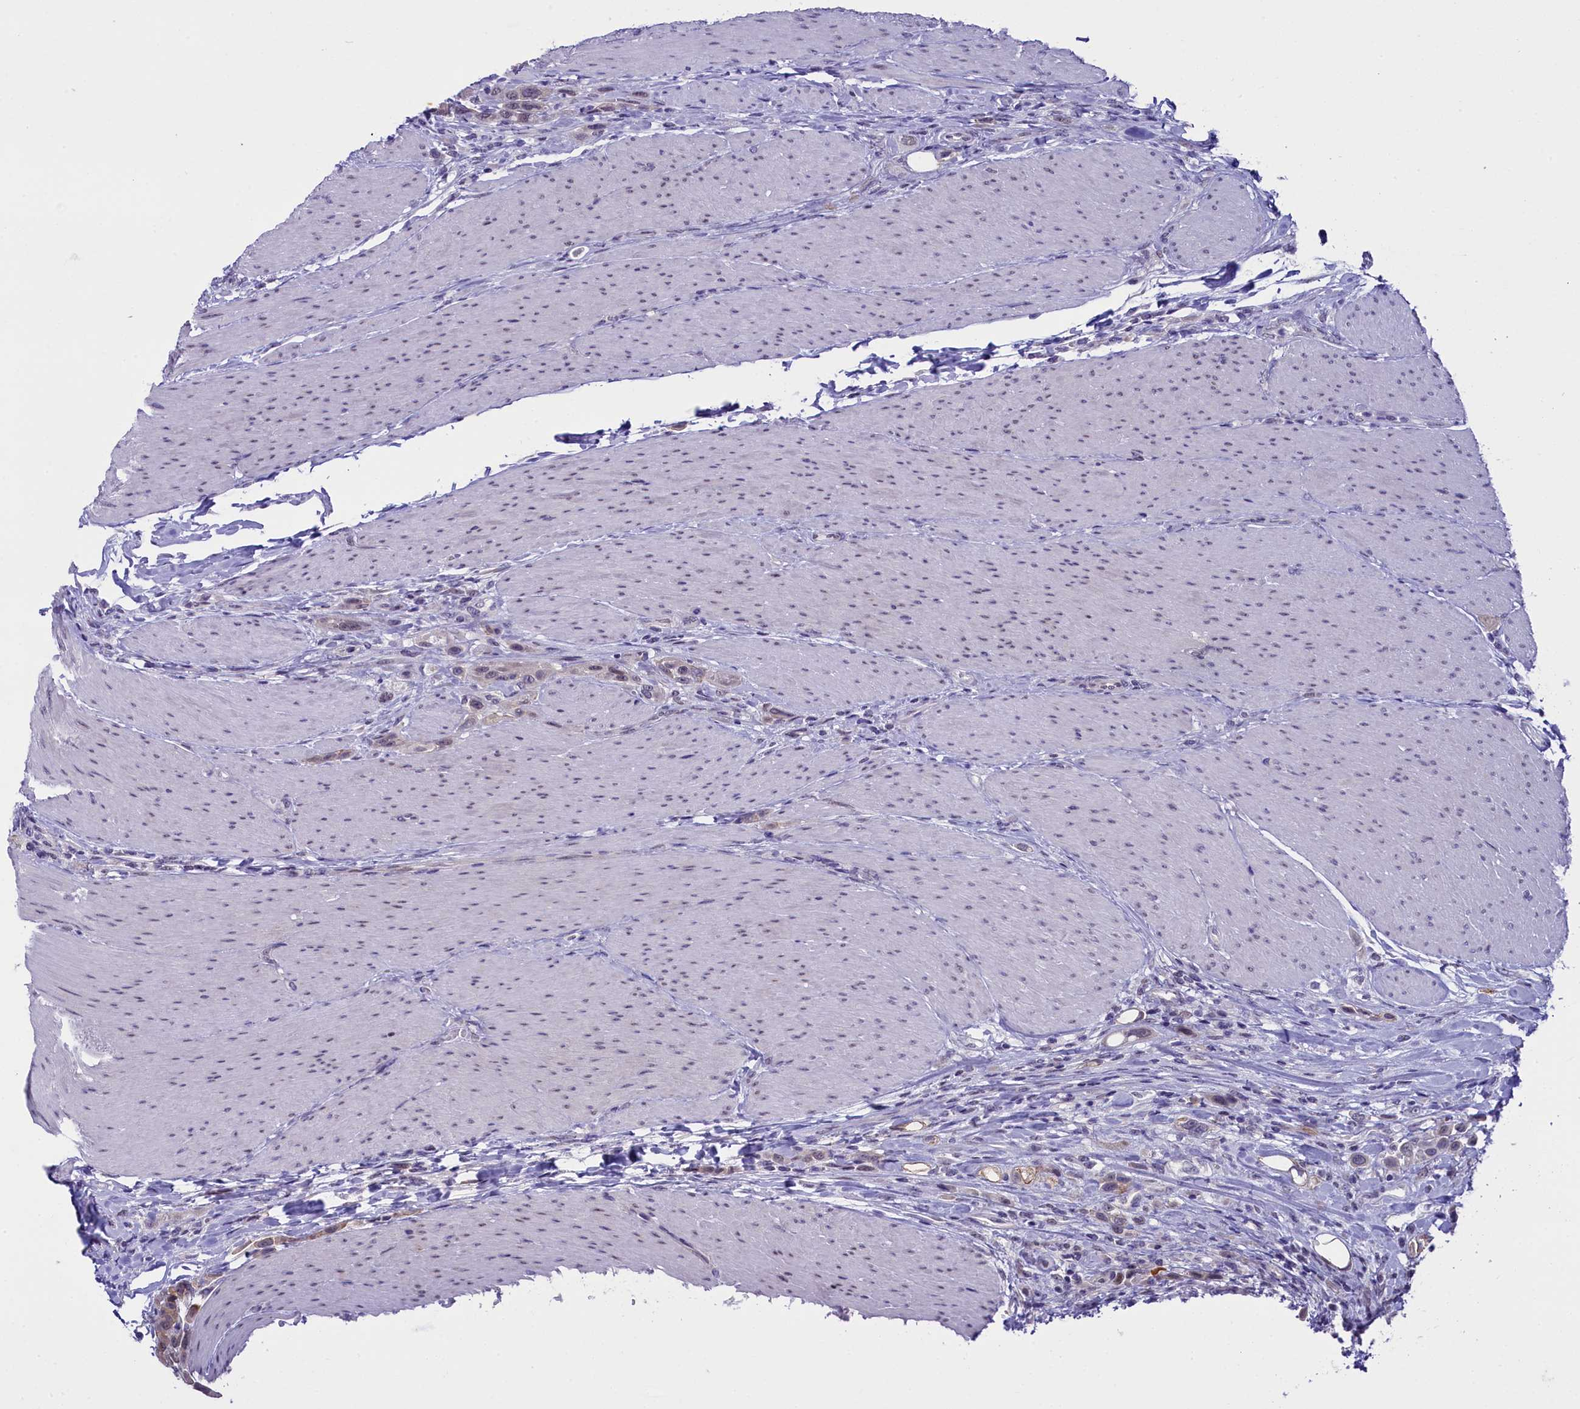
{"staining": {"intensity": "weak", "quantity": "<25%", "location": "cytoplasmic/membranous"}, "tissue": "urothelial cancer", "cell_type": "Tumor cells", "image_type": "cancer", "snomed": [{"axis": "morphology", "description": "Urothelial carcinoma, High grade"}, {"axis": "topography", "description": "Urinary bladder"}], "caption": "Immunohistochemical staining of urothelial cancer exhibits no significant staining in tumor cells.", "gene": "OSGEP", "patient": {"sex": "male", "age": 50}}